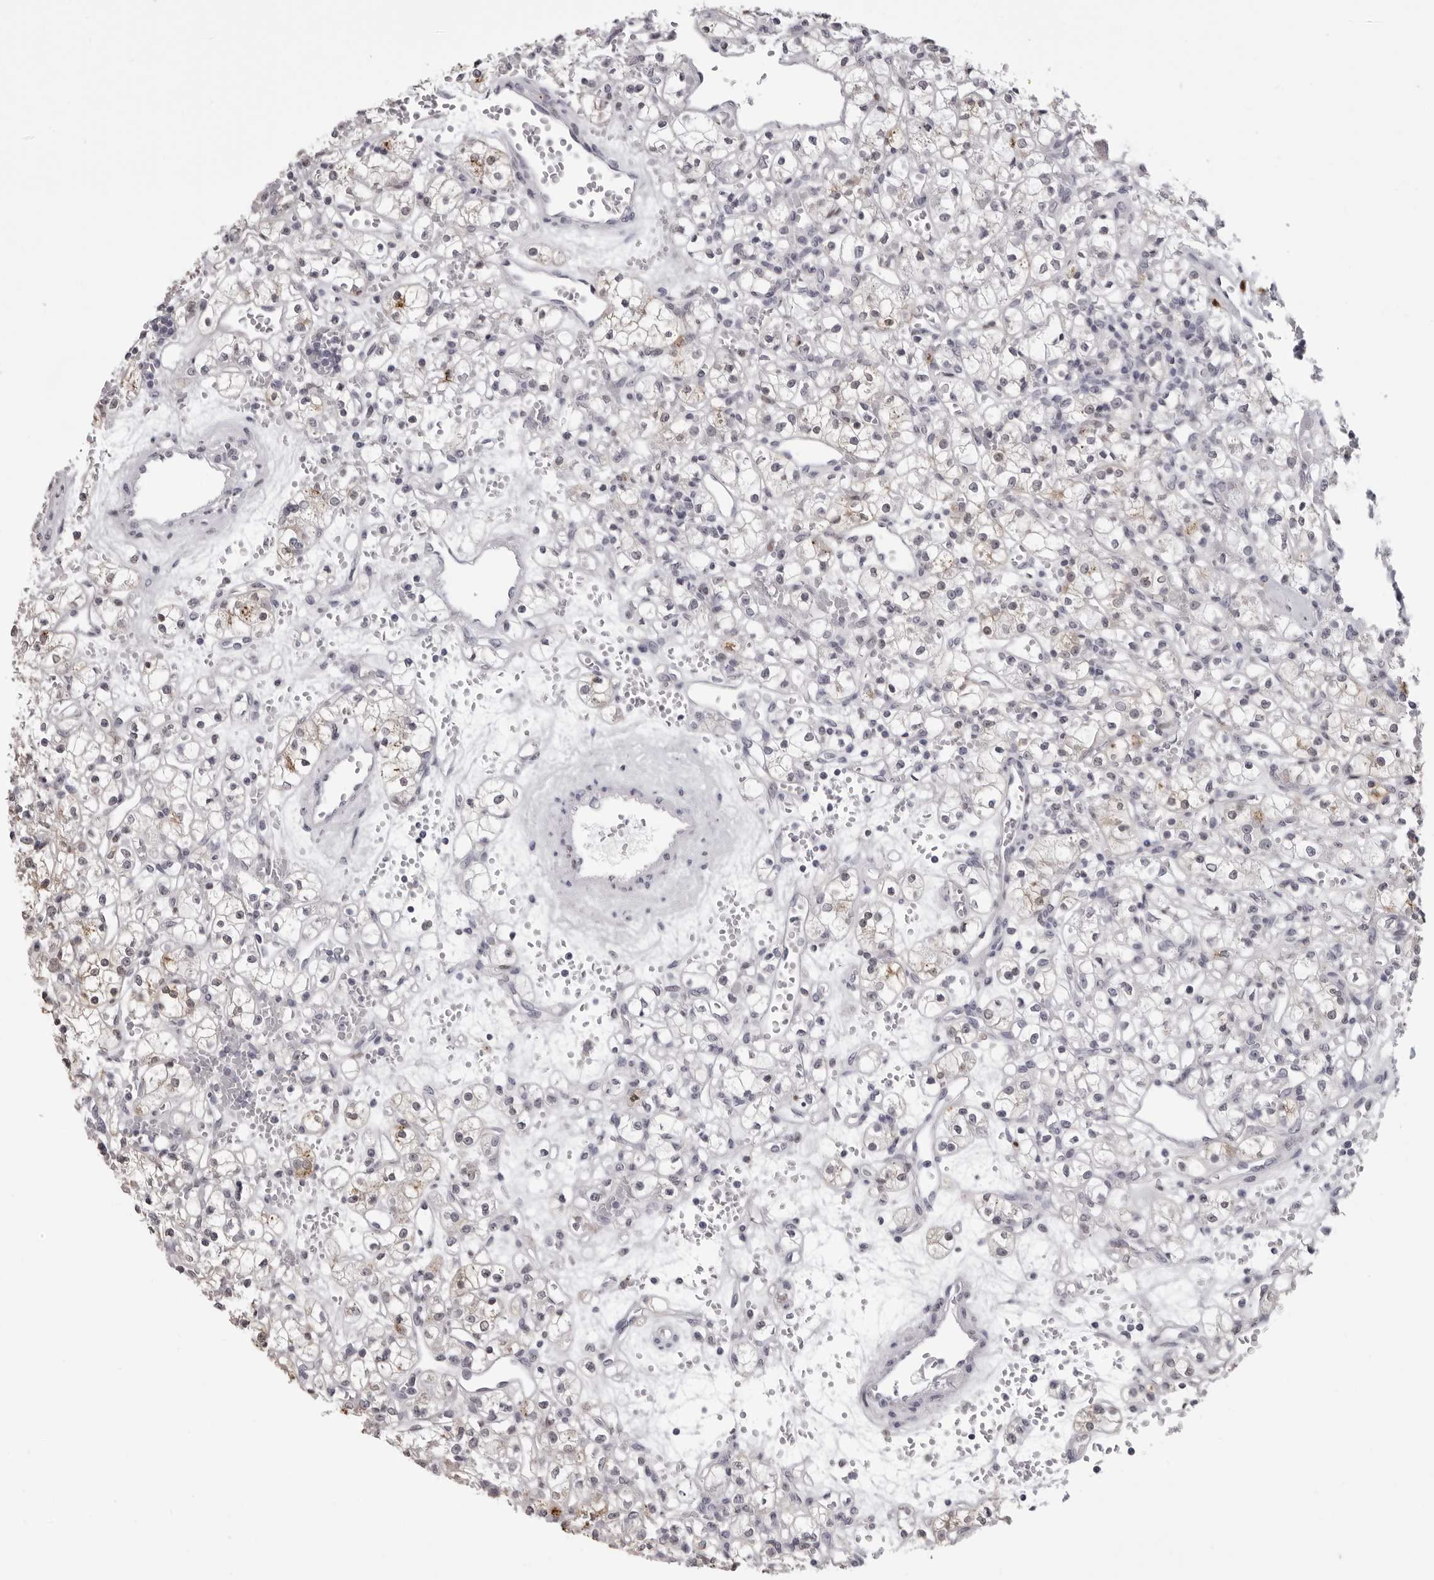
{"staining": {"intensity": "weak", "quantity": "<25%", "location": "cytoplasmic/membranous"}, "tissue": "renal cancer", "cell_type": "Tumor cells", "image_type": "cancer", "snomed": [{"axis": "morphology", "description": "Adenocarcinoma, NOS"}, {"axis": "topography", "description": "Kidney"}], "caption": "Immunohistochemistry histopathology image of renal cancer (adenocarcinoma) stained for a protein (brown), which shows no expression in tumor cells.", "gene": "IL31", "patient": {"sex": "female", "age": 59}}